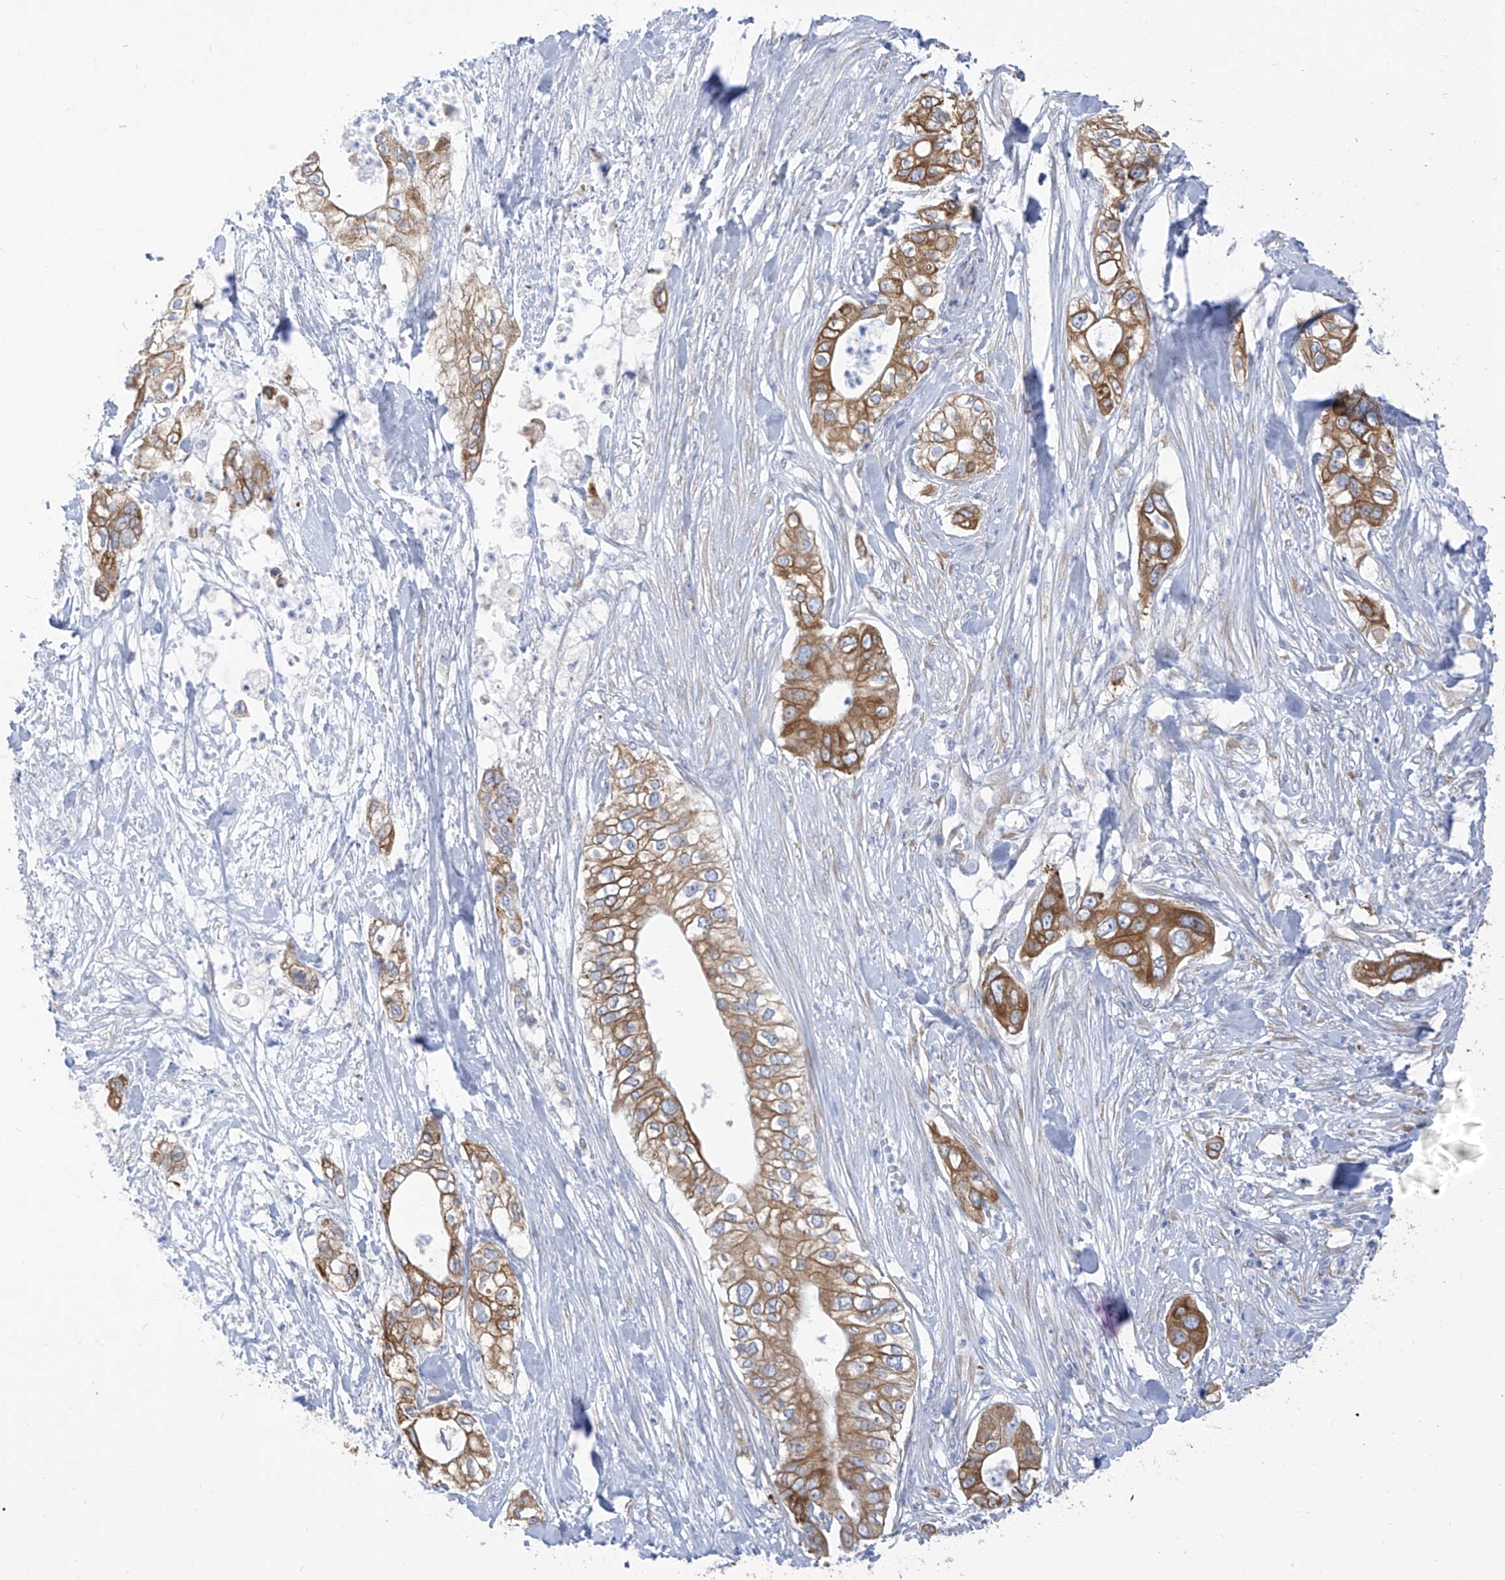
{"staining": {"intensity": "moderate", "quantity": ">75%", "location": "cytoplasmic/membranous"}, "tissue": "pancreatic cancer", "cell_type": "Tumor cells", "image_type": "cancer", "snomed": [{"axis": "morphology", "description": "Adenocarcinoma, NOS"}, {"axis": "topography", "description": "Pancreas"}], "caption": "Adenocarcinoma (pancreatic) stained with DAB immunohistochemistry displays medium levels of moderate cytoplasmic/membranous staining in about >75% of tumor cells.", "gene": "RCN2", "patient": {"sex": "female", "age": 78}}